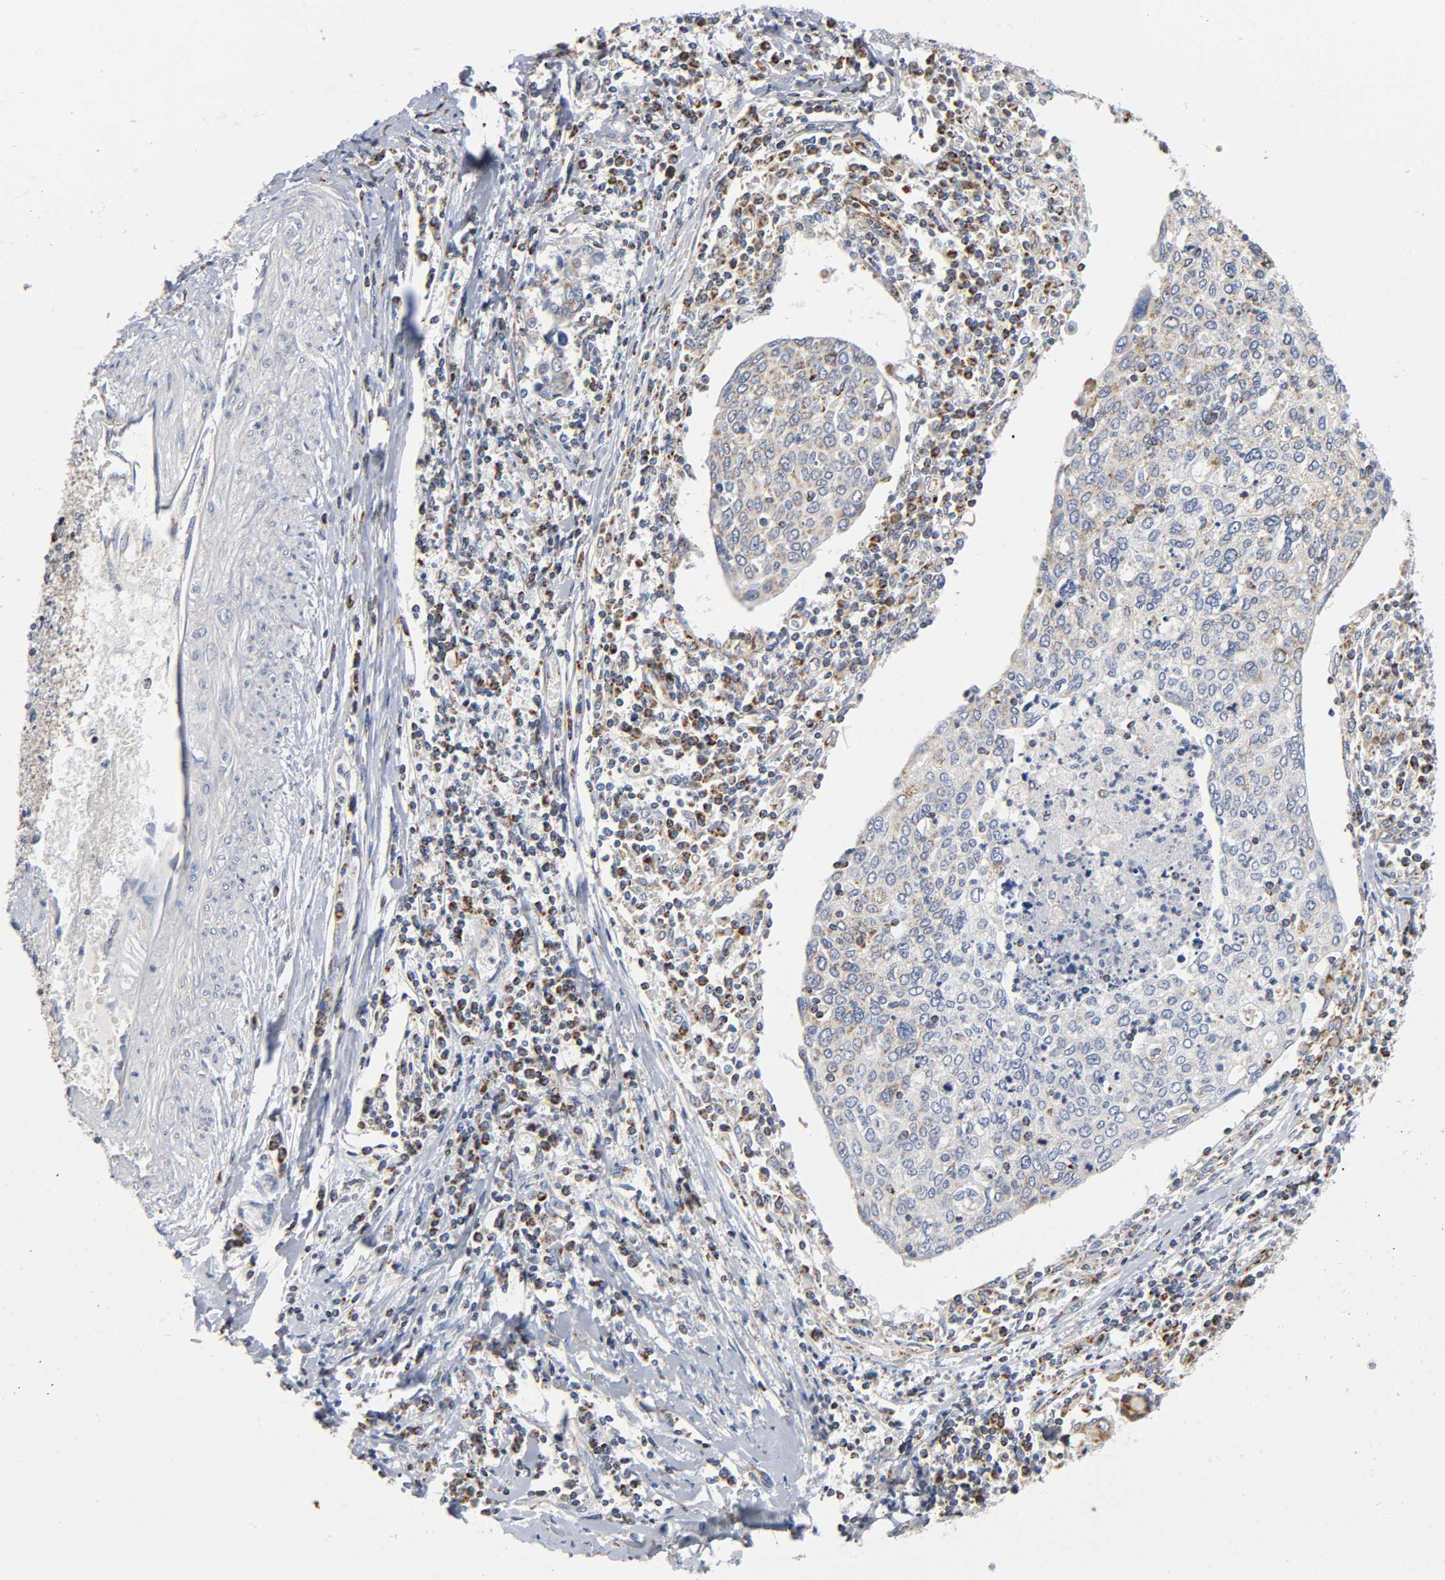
{"staining": {"intensity": "weak", "quantity": ">75%", "location": "cytoplasmic/membranous"}, "tissue": "cervical cancer", "cell_type": "Tumor cells", "image_type": "cancer", "snomed": [{"axis": "morphology", "description": "Squamous cell carcinoma, NOS"}, {"axis": "topography", "description": "Cervix"}], "caption": "Protein staining of cervical cancer tissue exhibits weak cytoplasmic/membranous staining in approximately >75% of tumor cells.", "gene": "BAK1", "patient": {"sex": "female", "age": 40}}